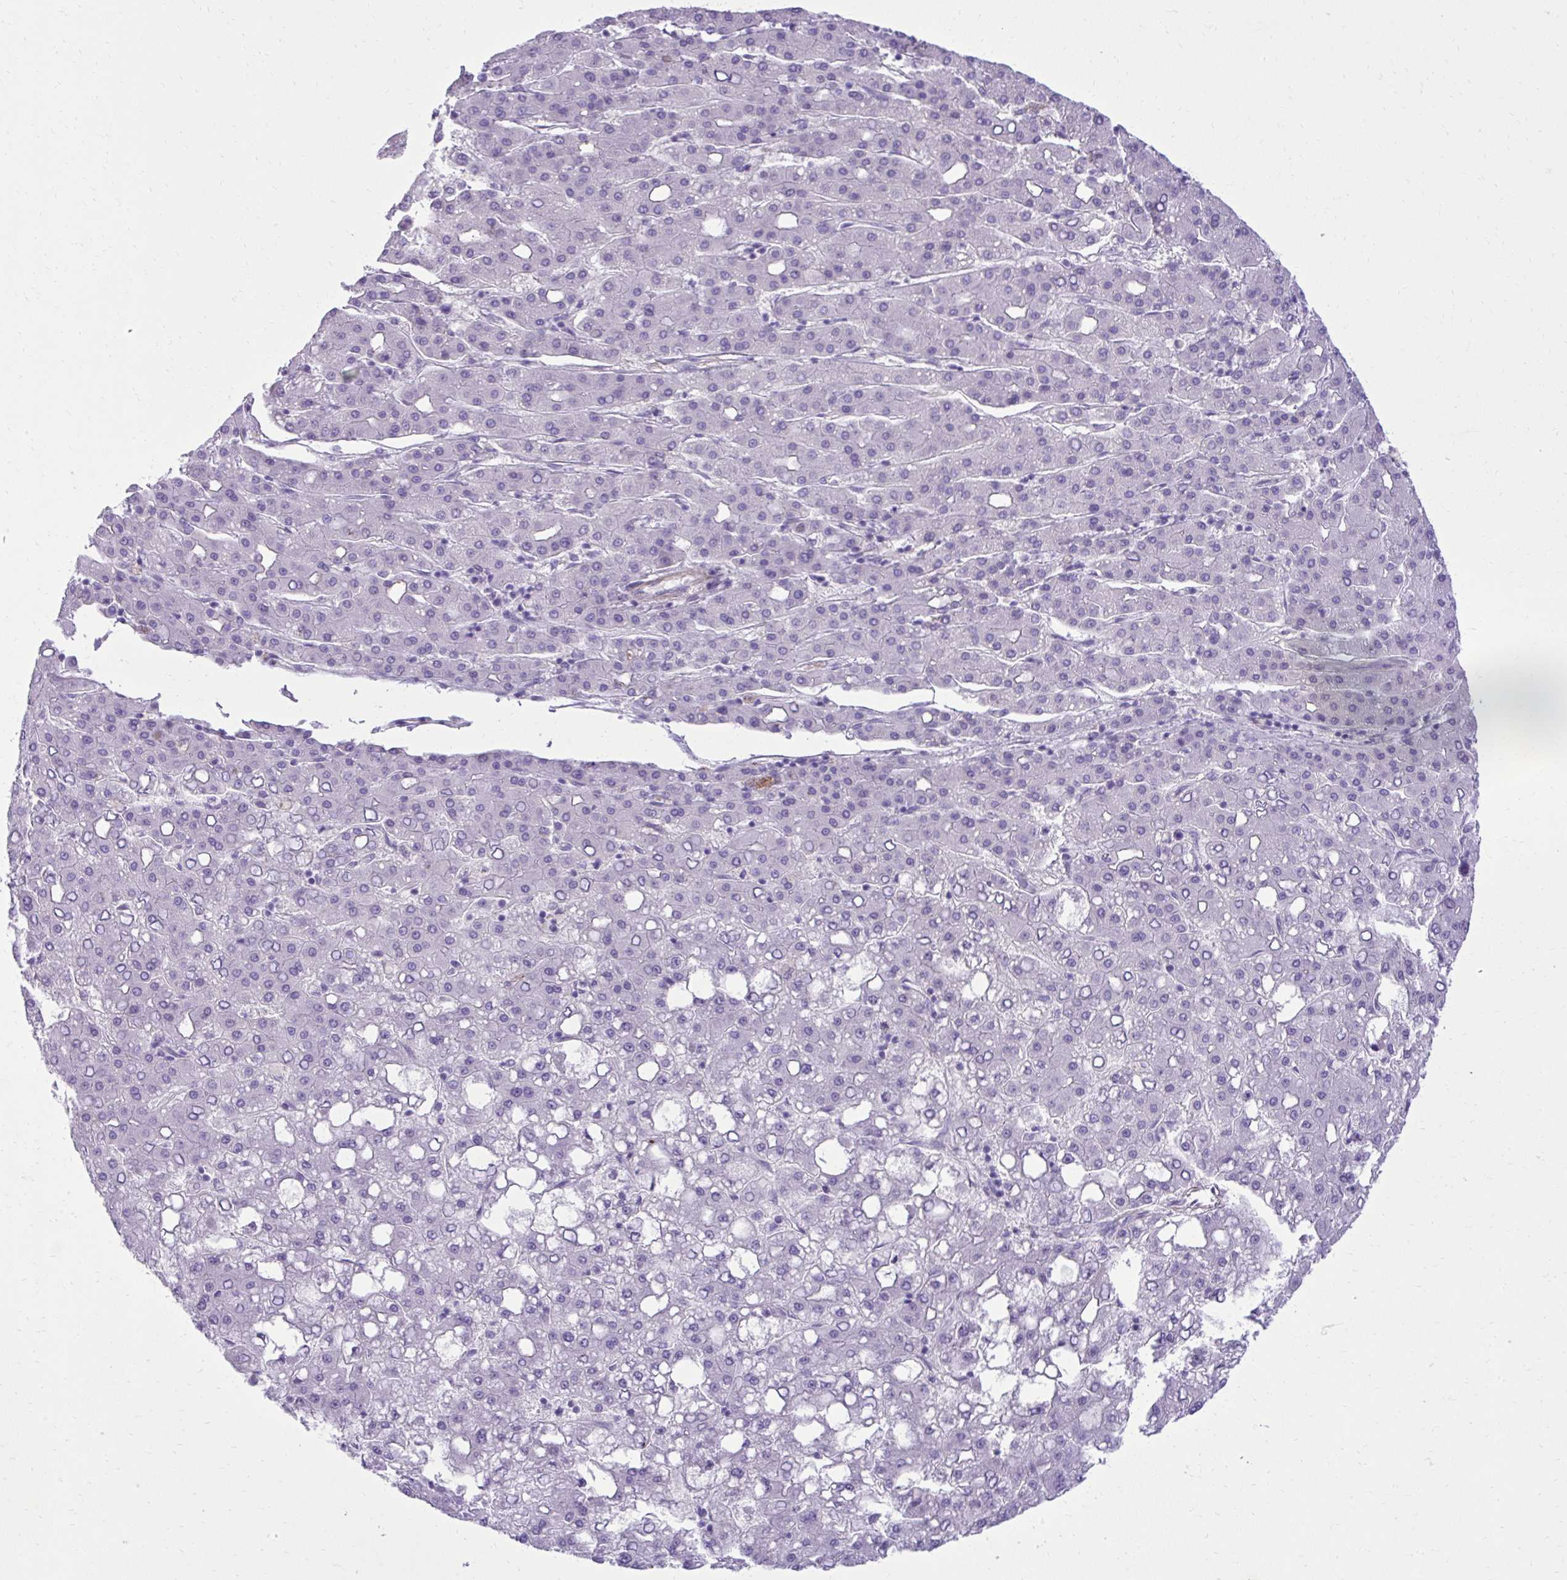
{"staining": {"intensity": "negative", "quantity": "none", "location": "none"}, "tissue": "liver cancer", "cell_type": "Tumor cells", "image_type": "cancer", "snomed": [{"axis": "morphology", "description": "Carcinoma, Hepatocellular, NOS"}, {"axis": "topography", "description": "Liver"}], "caption": "This is a micrograph of IHC staining of liver cancer, which shows no positivity in tumor cells.", "gene": "PITPNM3", "patient": {"sex": "male", "age": 65}}